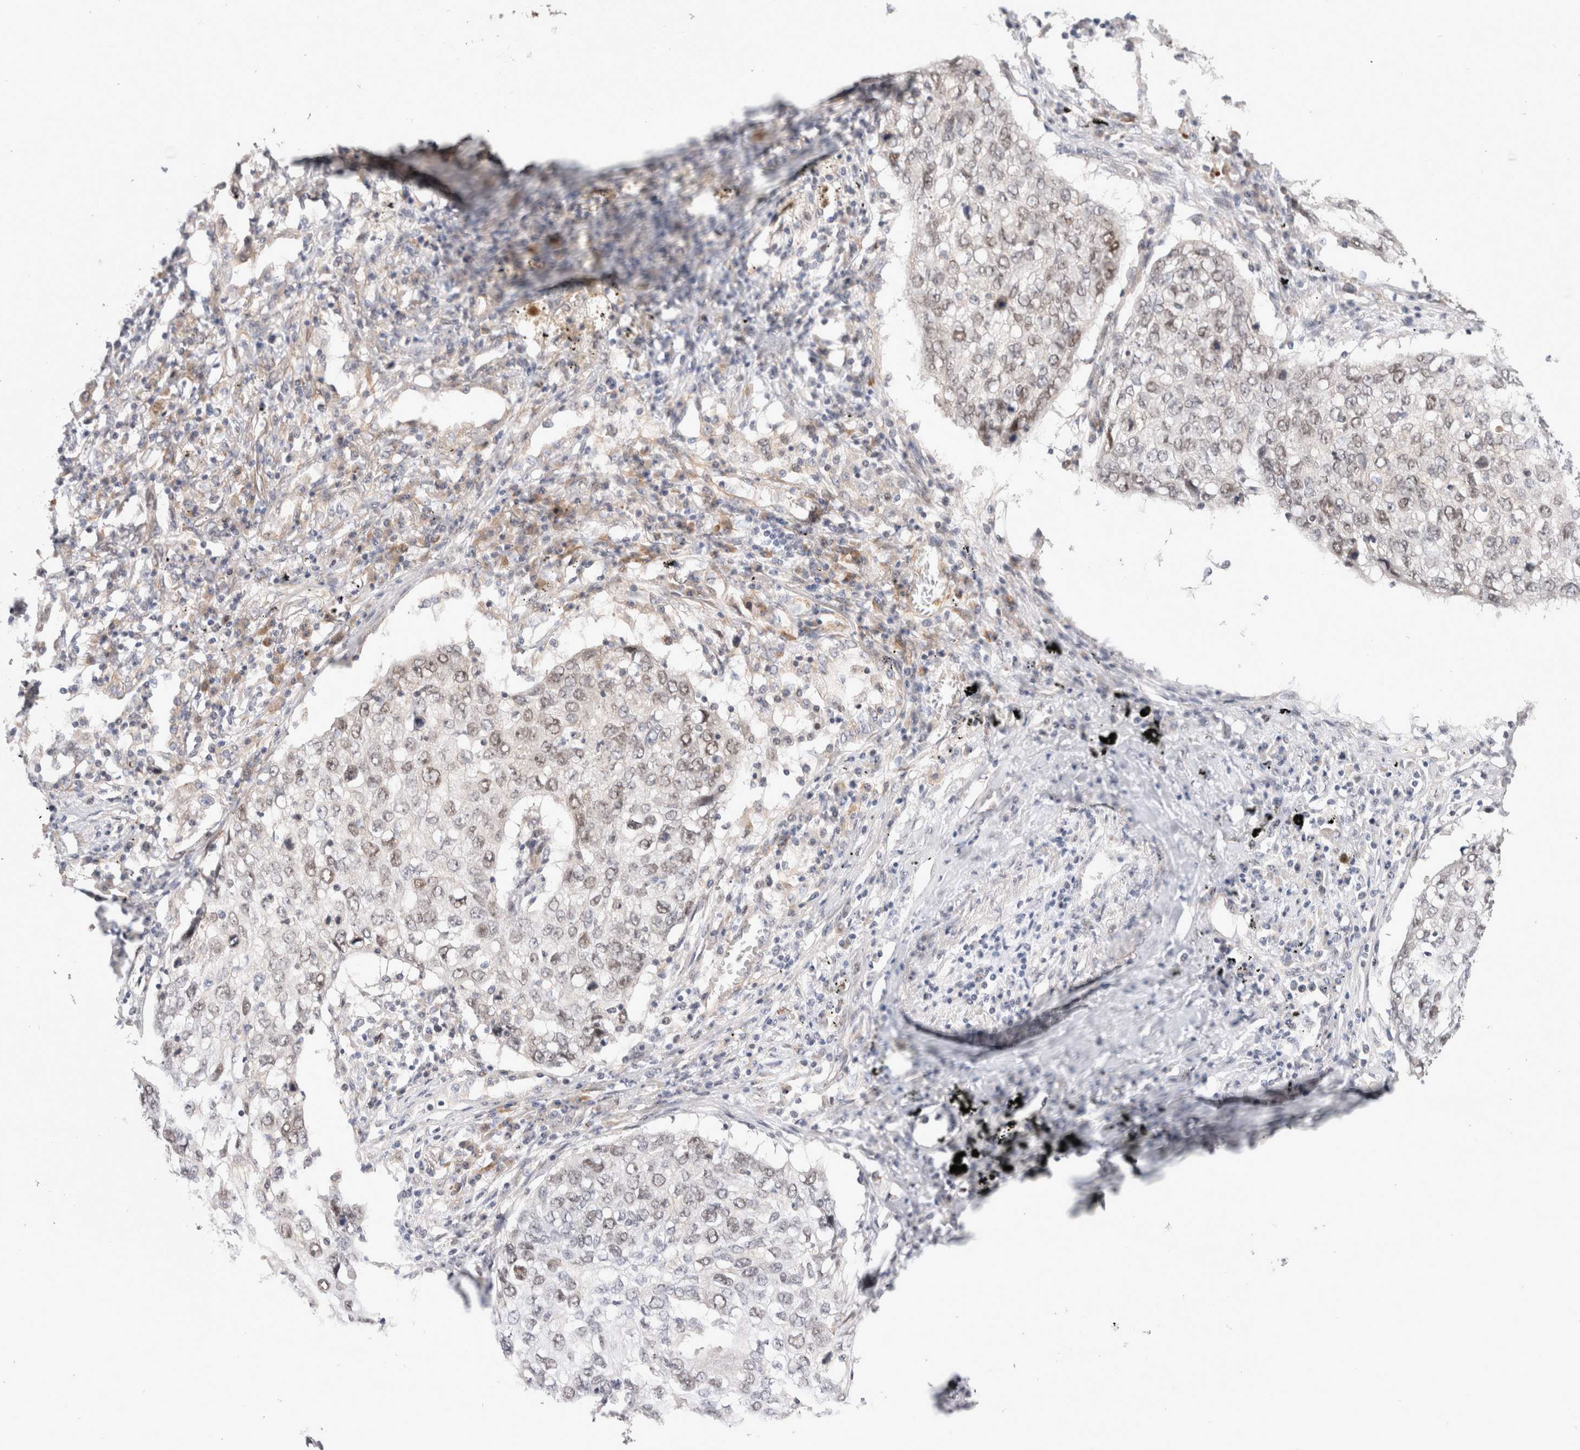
{"staining": {"intensity": "weak", "quantity": "<25%", "location": "nuclear"}, "tissue": "lung cancer", "cell_type": "Tumor cells", "image_type": "cancer", "snomed": [{"axis": "morphology", "description": "Squamous cell carcinoma, NOS"}, {"axis": "topography", "description": "Lung"}], "caption": "Immunohistochemistry photomicrograph of human lung cancer (squamous cell carcinoma) stained for a protein (brown), which demonstrates no staining in tumor cells. Nuclei are stained in blue.", "gene": "KNL1", "patient": {"sex": "female", "age": 63}}